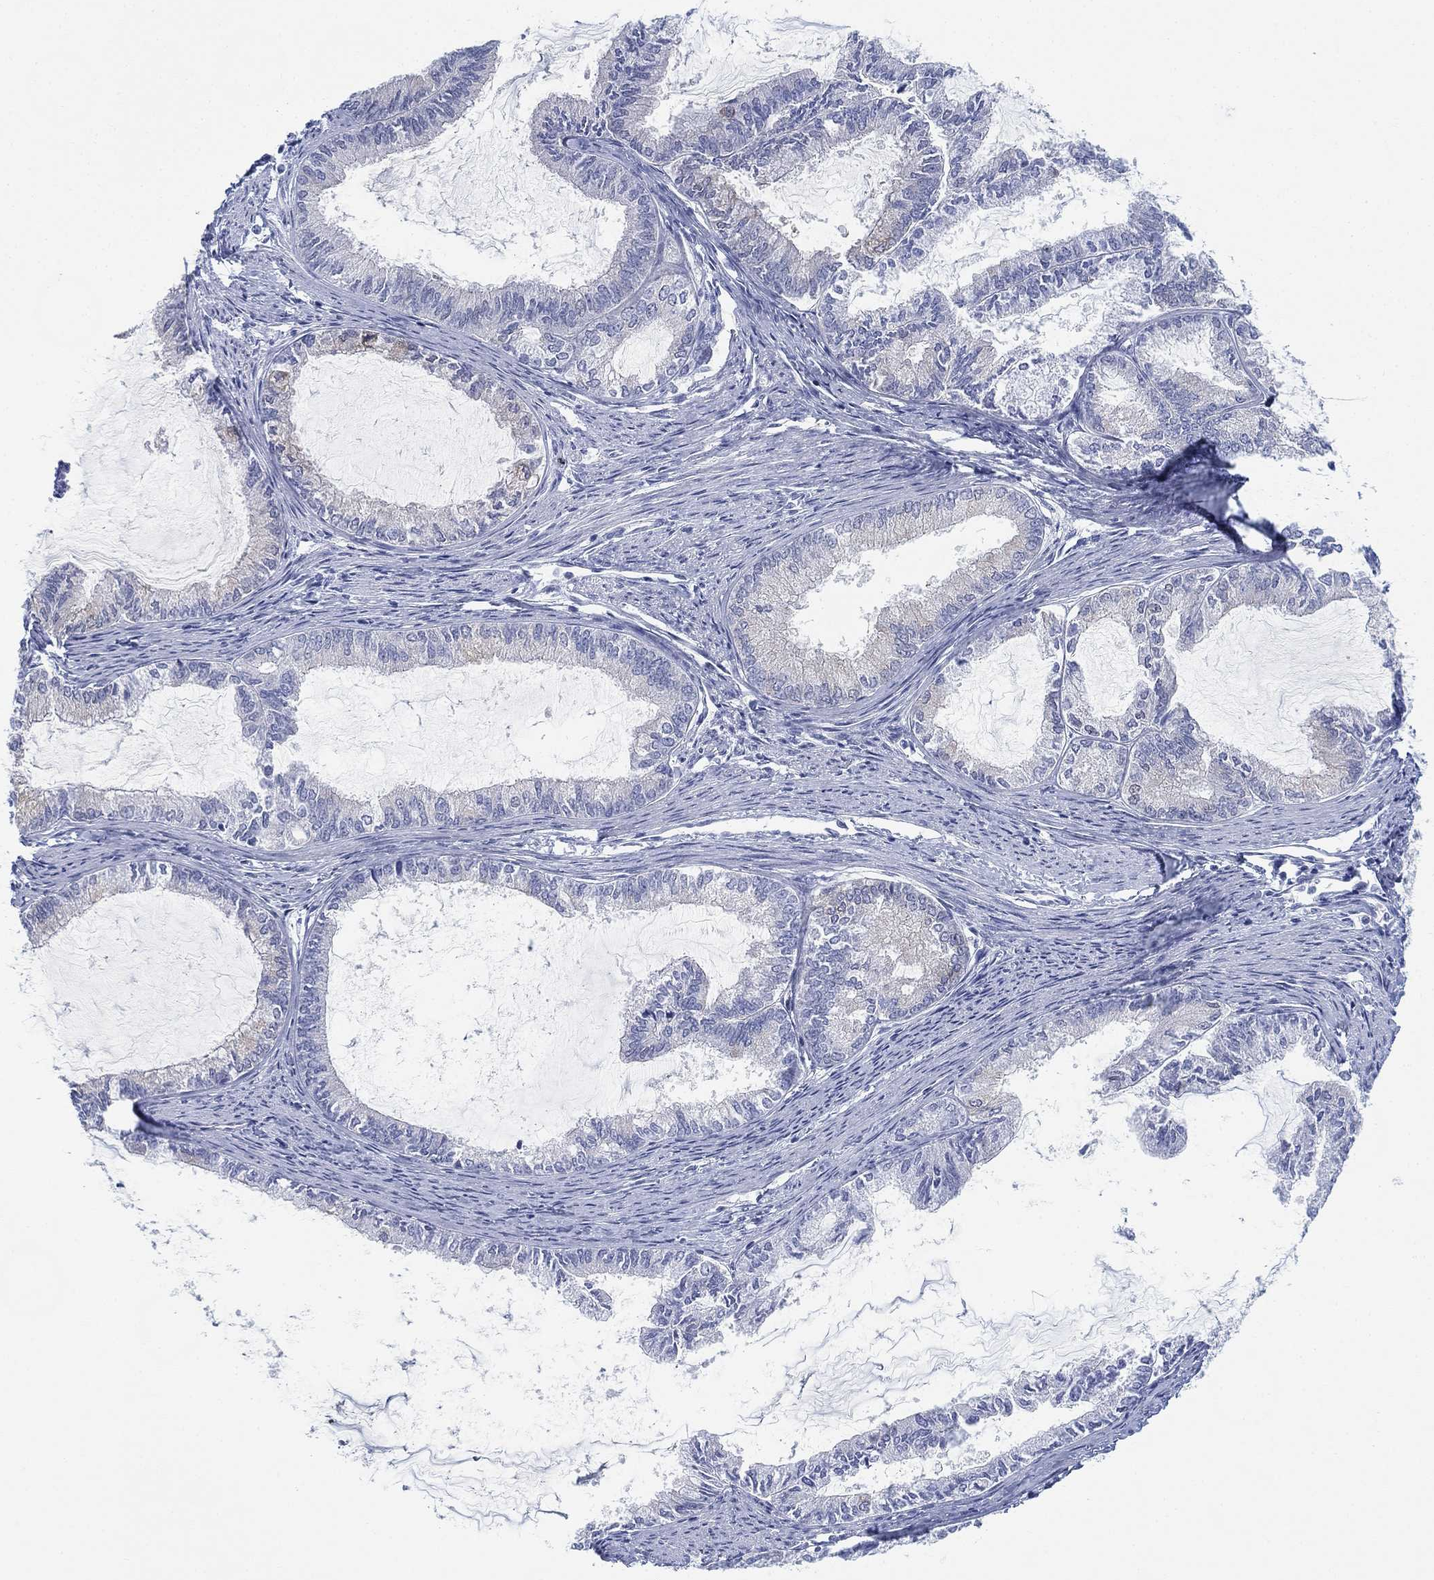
{"staining": {"intensity": "negative", "quantity": "none", "location": "none"}, "tissue": "endometrial cancer", "cell_type": "Tumor cells", "image_type": "cancer", "snomed": [{"axis": "morphology", "description": "Adenocarcinoma, NOS"}, {"axis": "topography", "description": "Endometrium"}], "caption": "High magnification brightfield microscopy of adenocarcinoma (endometrial) stained with DAB (3,3'-diaminobenzidine) (brown) and counterstained with hematoxylin (blue): tumor cells show no significant positivity.", "gene": "GCNA", "patient": {"sex": "female", "age": 86}}